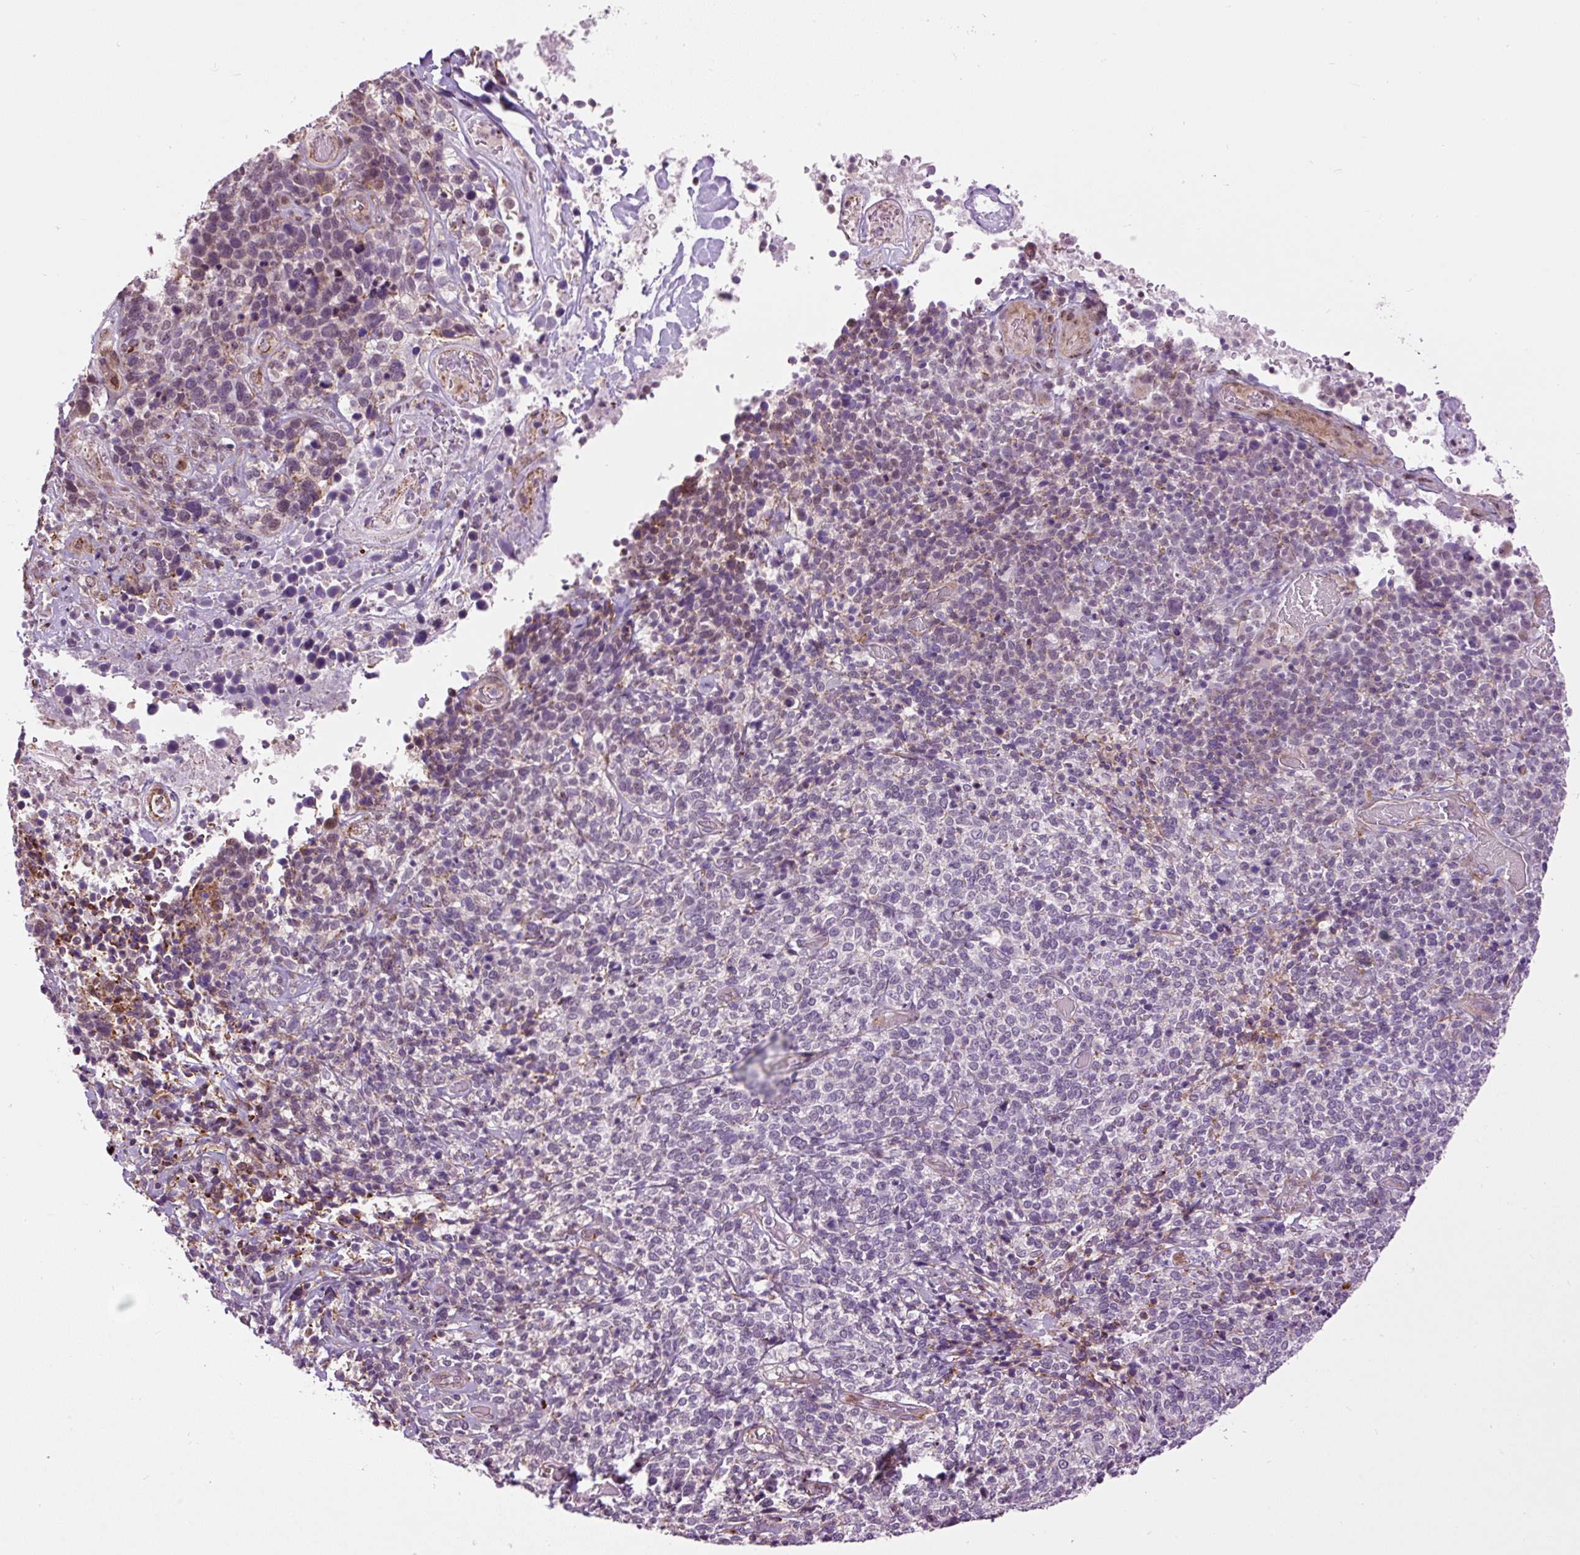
{"staining": {"intensity": "weak", "quantity": "<25%", "location": "cytoplasmic/membranous"}, "tissue": "cervical cancer", "cell_type": "Tumor cells", "image_type": "cancer", "snomed": [{"axis": "morphology", "description": "Squamous cell carcinoma, NOS"}, {"axis": "topography", "description": "Cervix"}], "caption": "Immunohistochemistry histopathology image of neoplastic tissue: human cervical cancer (squamous cell carcinoma) stained with DAB demonstrates no significant protein expression in tumor cells. (Stains: DAB IHC with hematoxylin counter stain, Microscopy: brightfield microscopy at high magnification).", "gene": "ZNF197", "patient": {"sex": "female", "age": 46}}